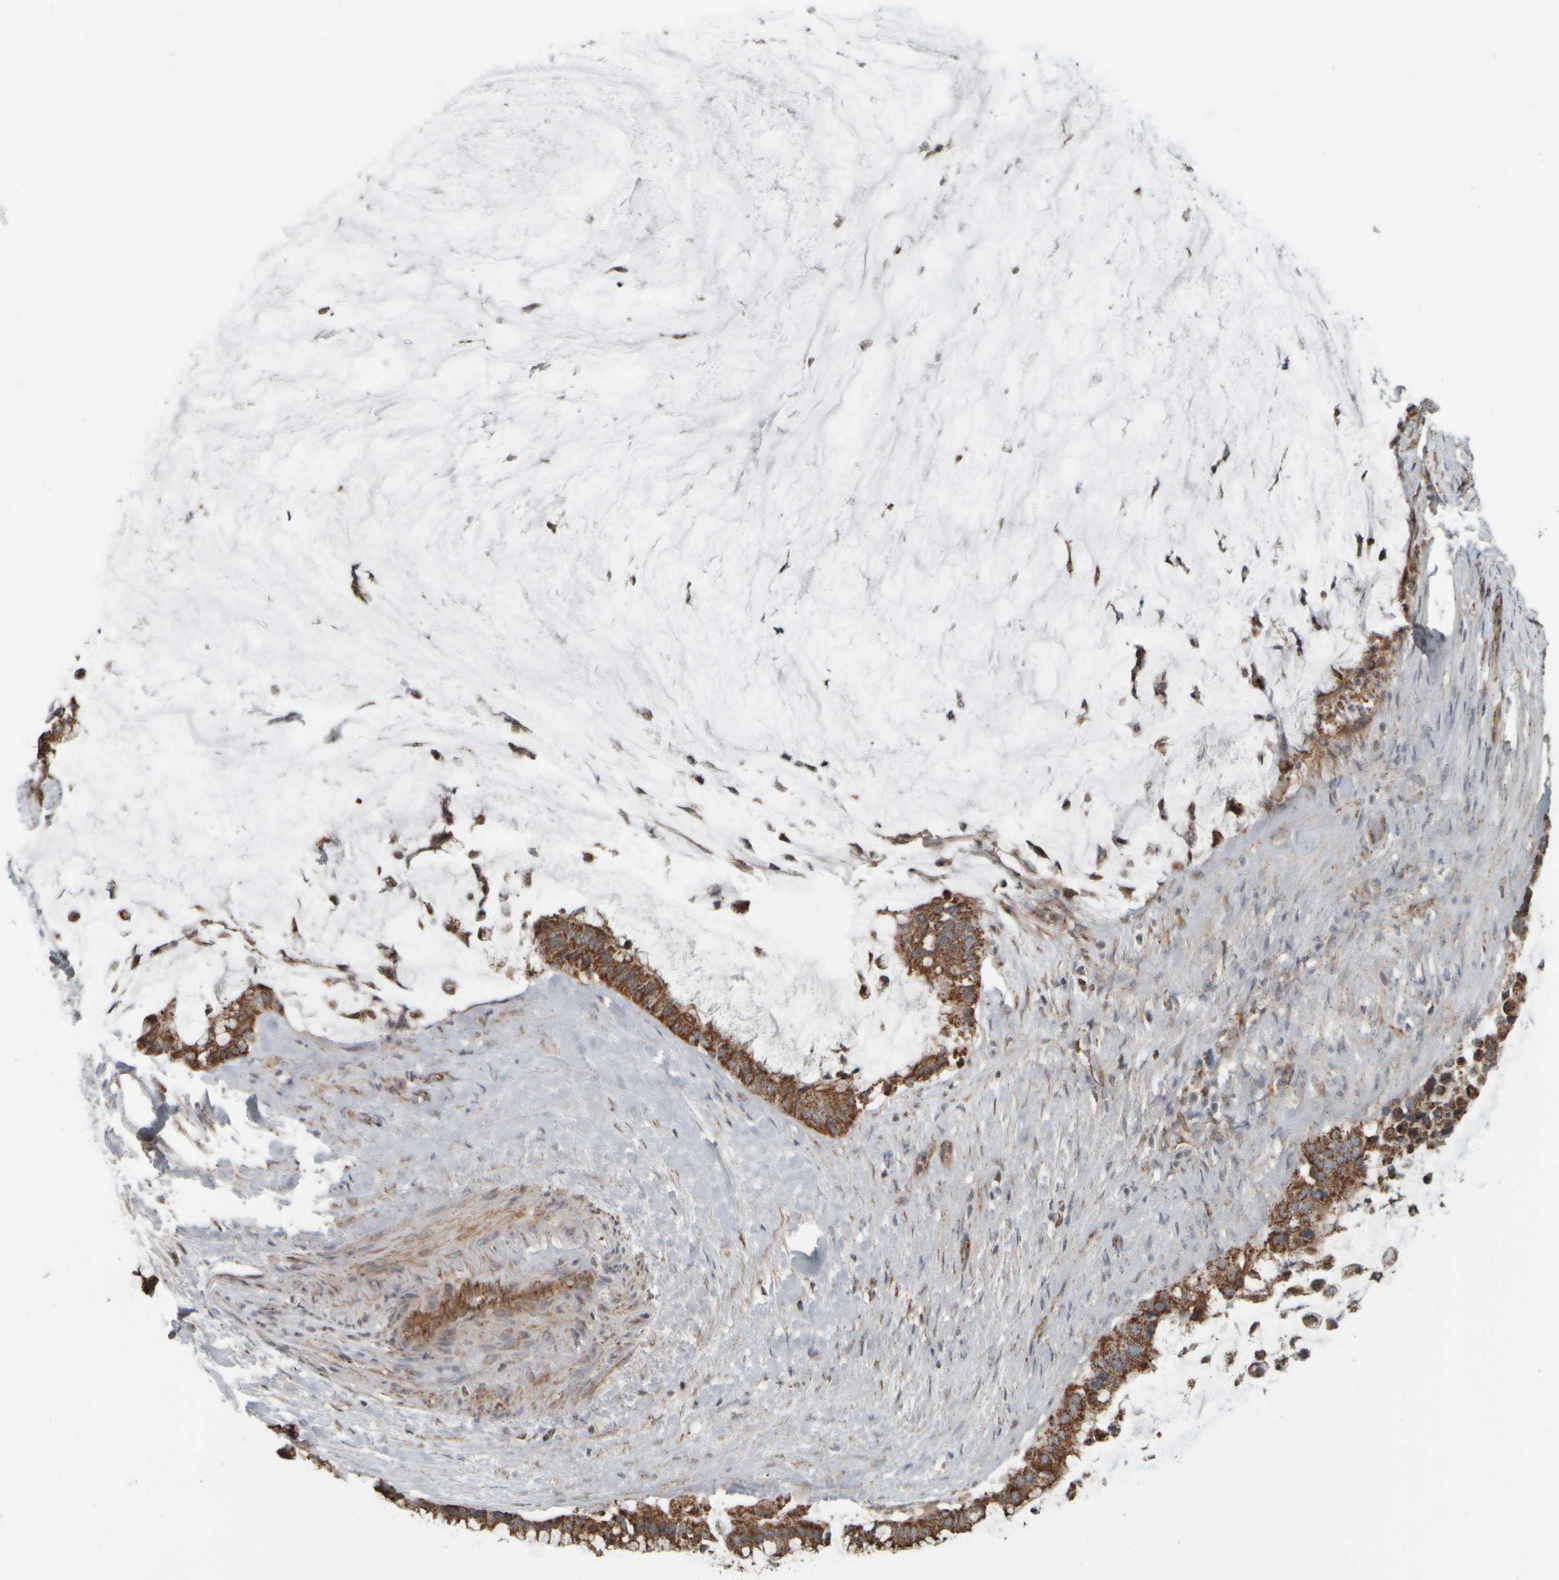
{"staining": {"intensity": "strong", "quantity": ">75%", "location": "cytoplasmic/membranous"}, "tissue": "pancreatic cancer", "cell_type": "Tumor cells", "image_type": "cancer", "snomed": [{"axis": "morphology", "description": "Adenocarcinoma, NOS"}, {"axis": "topography", "description": "Pancreas"}], "caption": "Human pancreatic adenocarcinoma stained for a protein (brown) exhibits strong cytoplasmic/membranous positive expression in about >75% of tumor cells.", "gene": "APBB2", "patient": {"sex": "male", "age": 41}}